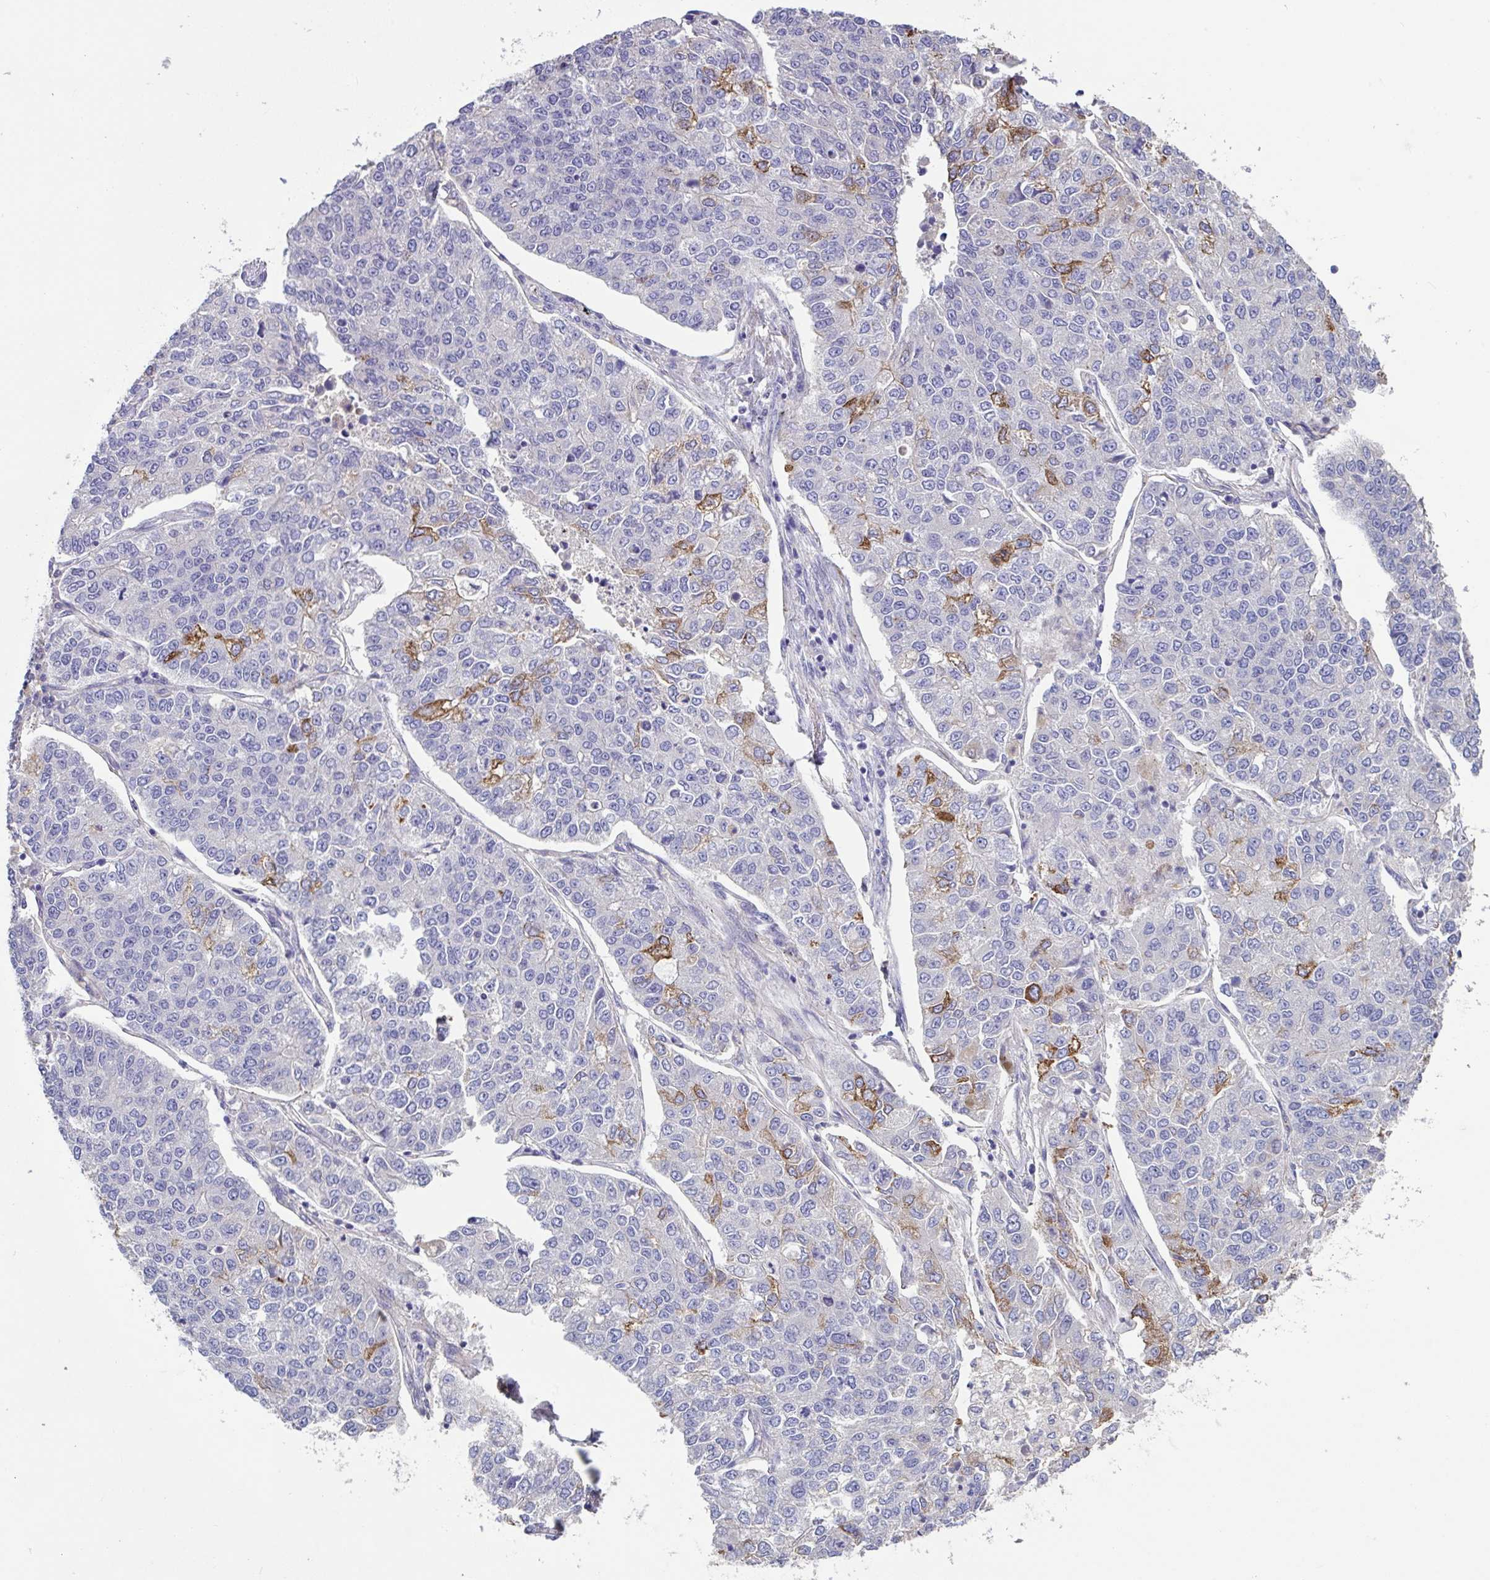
{"staining": {"intensity": "strong", "quantity": "<25%", "location": "cytoplasmic/membranous"}, "tissue": "lung cancer", "cell_type": "Tumor cells", "image_type": "cancer", "snomed": [{"axis": "morphology", "description": "Adenocarcinoma, NOS"}, {"axis": "topography", "description": "Lung"}], "caption": "Adenocarcinoma (lung) tissue demonstrates strong cytoplasmic/membranous expression in about <25% of tumor cells", "gene": "ZNF813", "patient": {"sex": "male", "age": 49}}